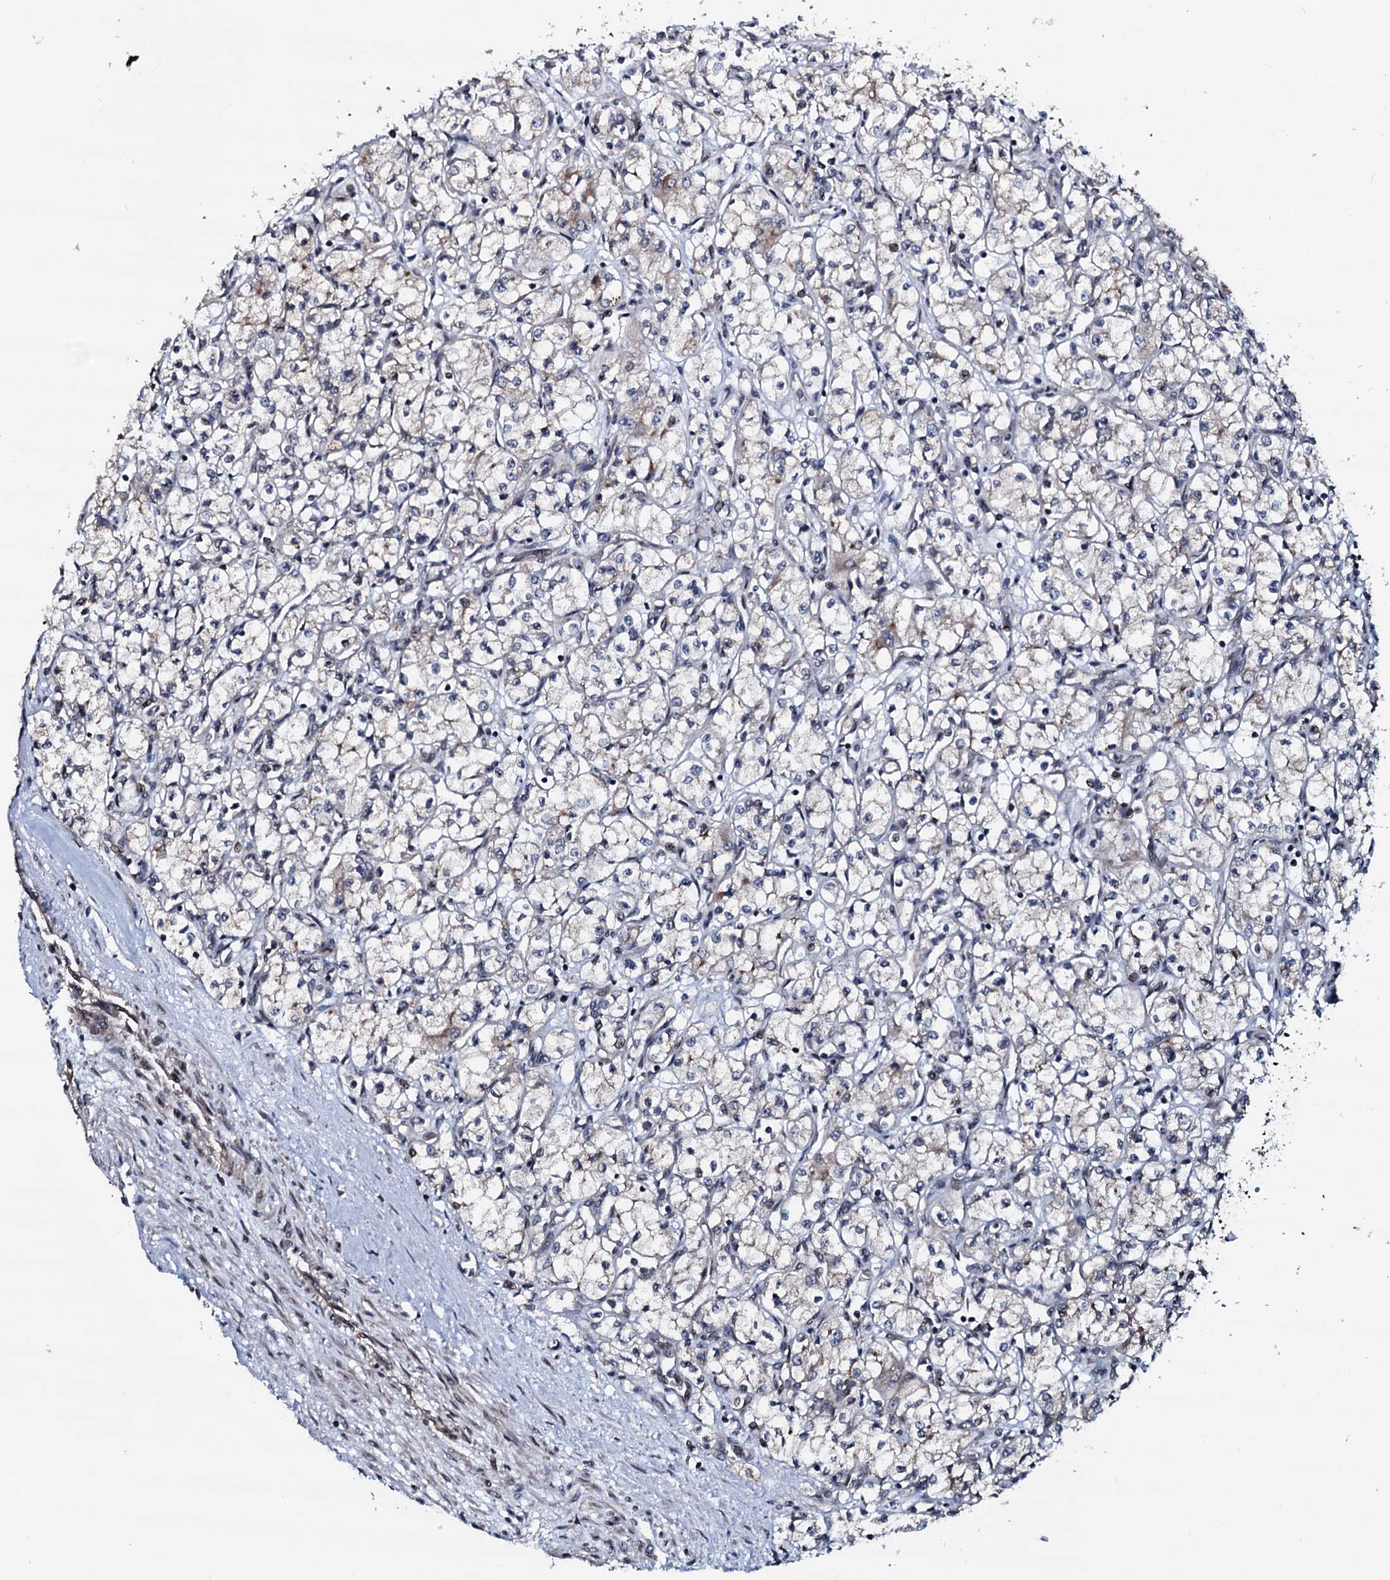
{"staining": {"intensity": "negative", "quantity": "none", "location": "none"}, "tissue": "renal cancer", "cell_type": "Tumor cells", "image_type": "cancer", "snomed": [{"axis": "morphology", "description": "Adenocarcinoma, NOS"}, {"axis": "topography", "description": "Kidney"}], "caption": "Immunohistochemistry image of human renal cancer (adenocarcinoma) stained for a protein (brown), which exhibits no staining in tumor cells.", "gene": "OGFOD2", "patient": {"sex": "male", "age": 59}}